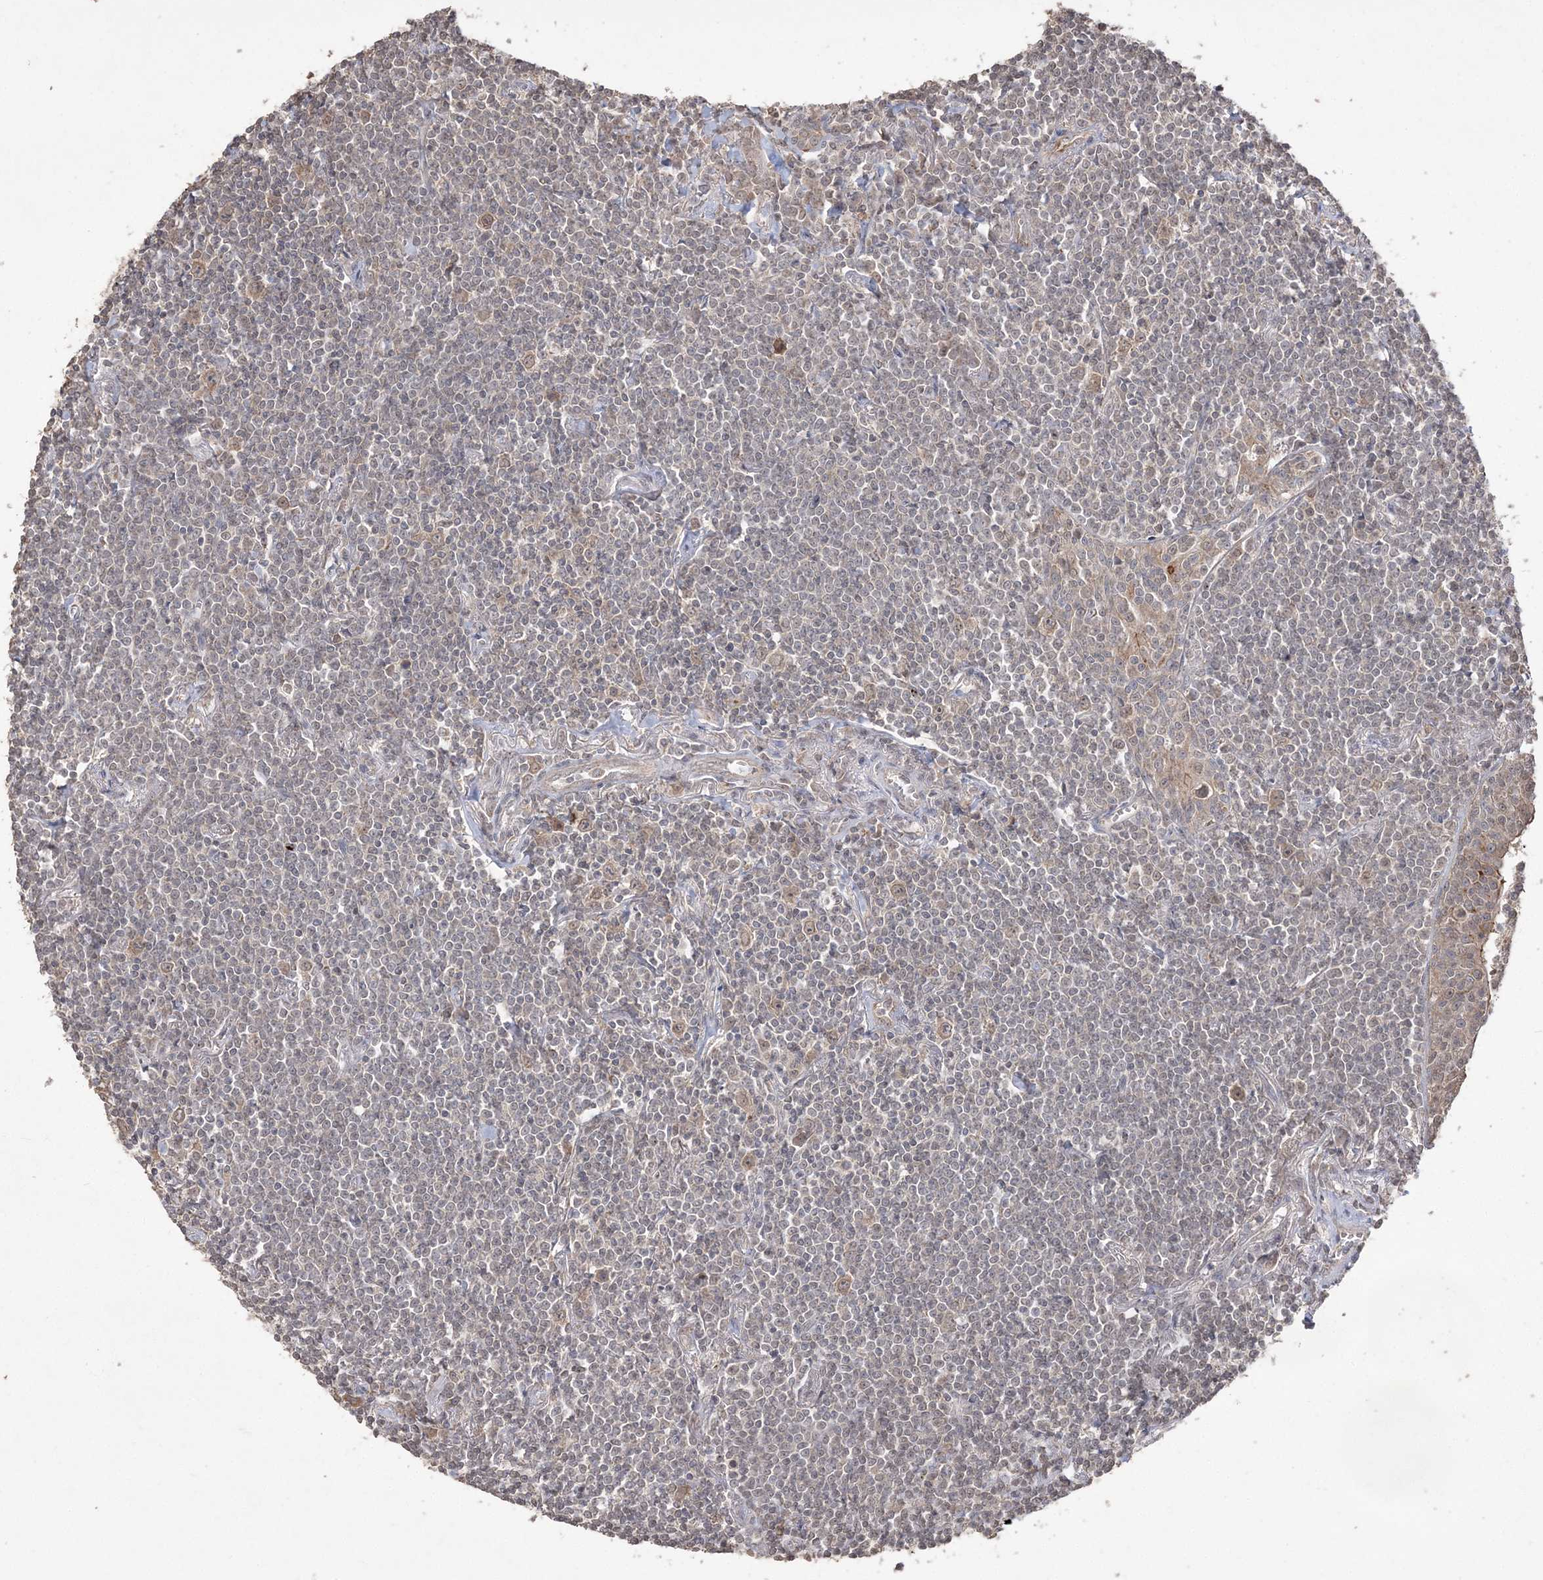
{"staining": {"intensity": "negative", "quantity": "none", "location": "none"}, "tissue": "lymphoma", "cell_type": "Tumor cells", "image_type": "cancer", "snomed": [{"axis": "morphology", "description": "Malignant lymphoma, non-Hodgkin's type, Low grade"}, {"axis": "topography", "description": "Lung"}], "caption": "Immunohistochemical staining of human lymphoma exhibits no significant expression in tumor cells.", "gene": "EHHADH", "patient": {"sex": "female", "age": 71}}